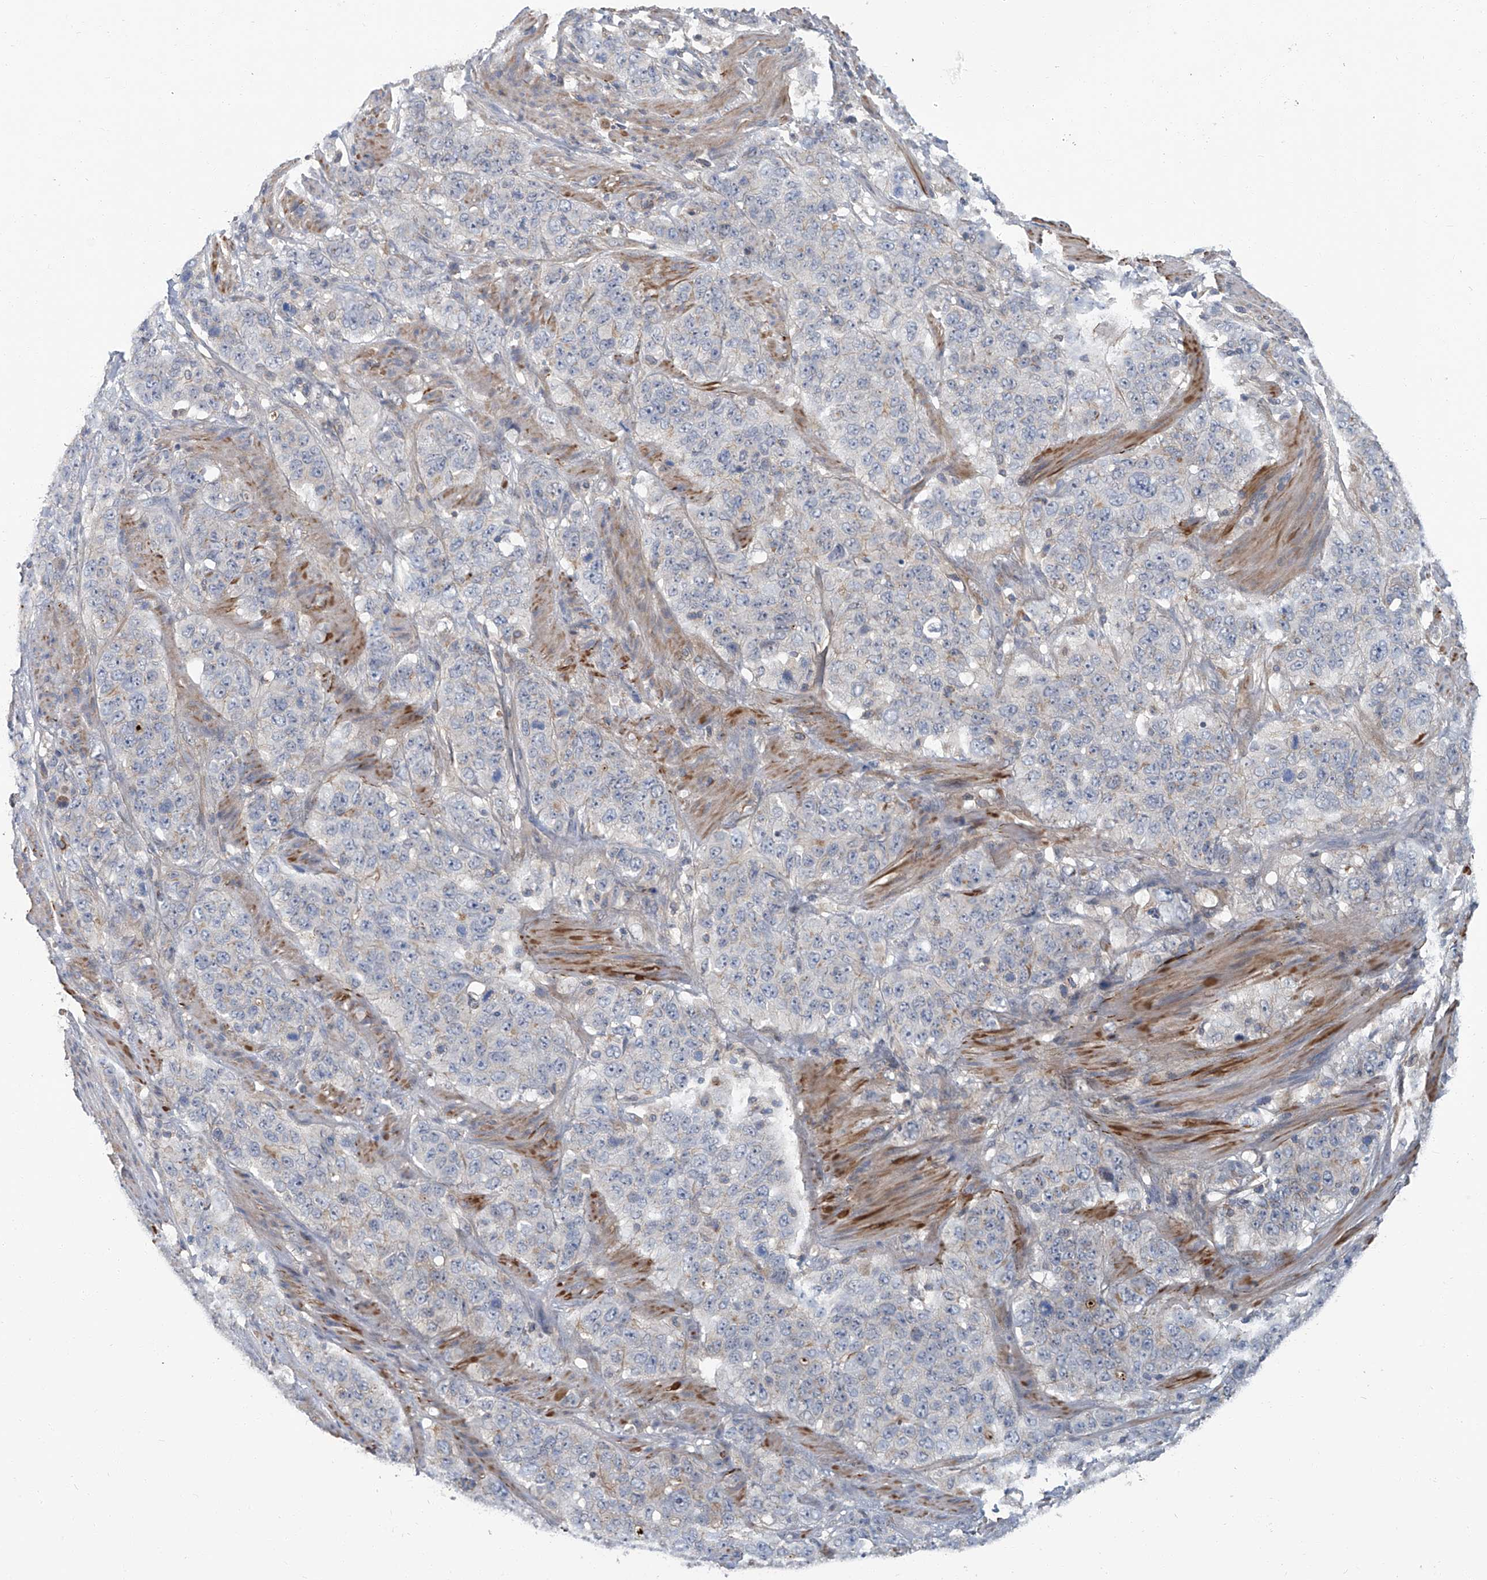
{"staining": {"intensity": "negative", "quantity": "none", "location": "none"}, "tissue": "stomach cancer", "cell_type": "Tumor cells", "image_type": "cancer", "snomed": [{"axis": "morphology", "description": "Adenocarcinoma, NOS"}, {"axis": "topography", "description": "Stomach"}], "caption": "A high-resolution micrograph shows immunohistochemistry (IHC) staining of stomach cancer (adenocarcinoma), which displays no significant expression in tumor cells. Brightfield microscopy of IHC stained with DAB (brown) and hematoxylin (blue), captured at high magnification.", "gene": "AKNAD1", "patient": {"sex": "male", "age": 48}}